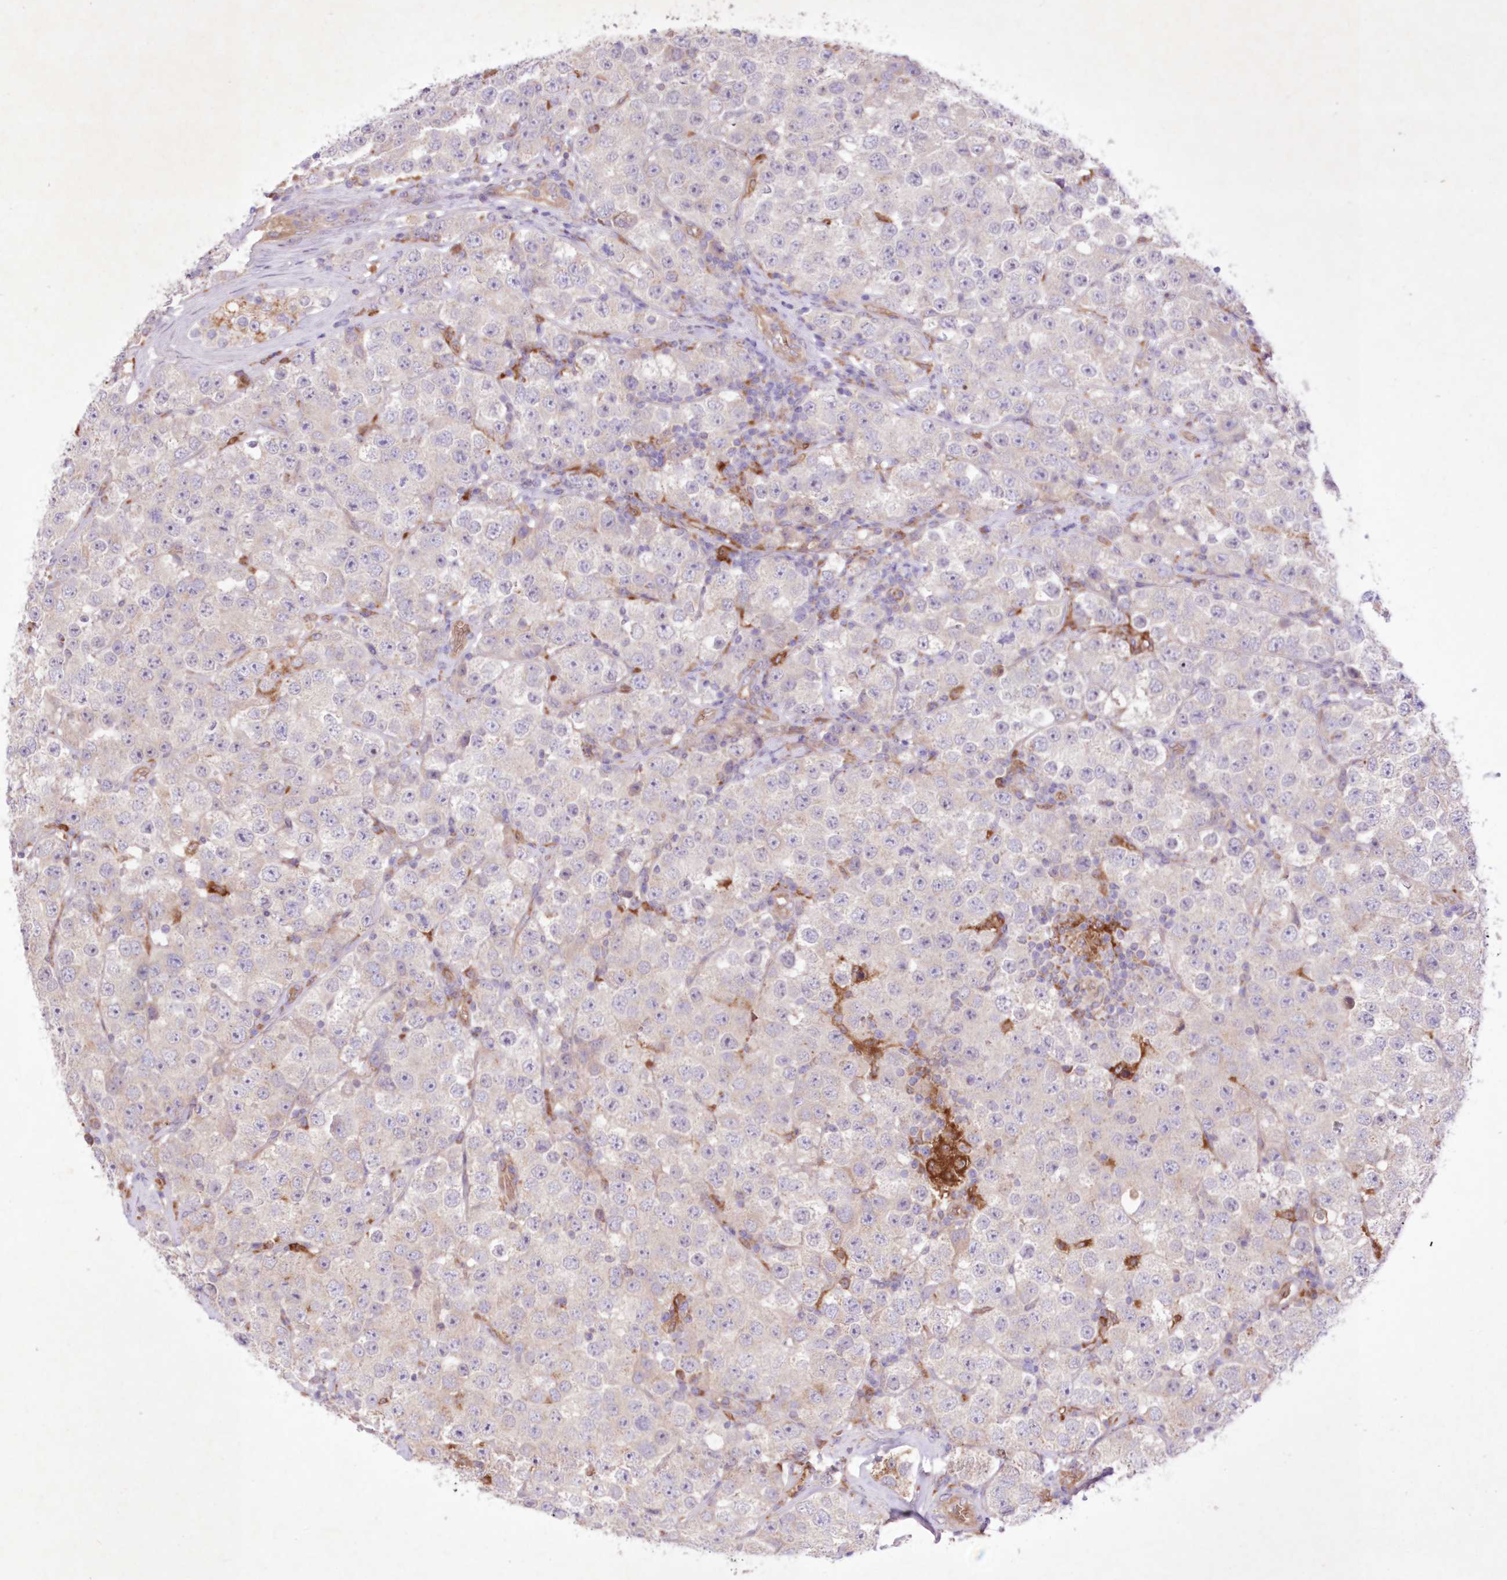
{"staining": {"intensity": "negative", "quantity": "none", "location": "none"}, "tissue": "testis cancer", "cell_type": "Tumor cells", "image_type": "cancer", "snomed": [{"axis": "morphology", "description": "Seminoma, NOS"}, {"axis": "topography", "description": "Testis"}], "caption": "This is an IHC image of human testis seminoma. There is no positivity in tumor cells.", "gene": "FCHO2", "patient": {"sex": "male", "age": 28}}